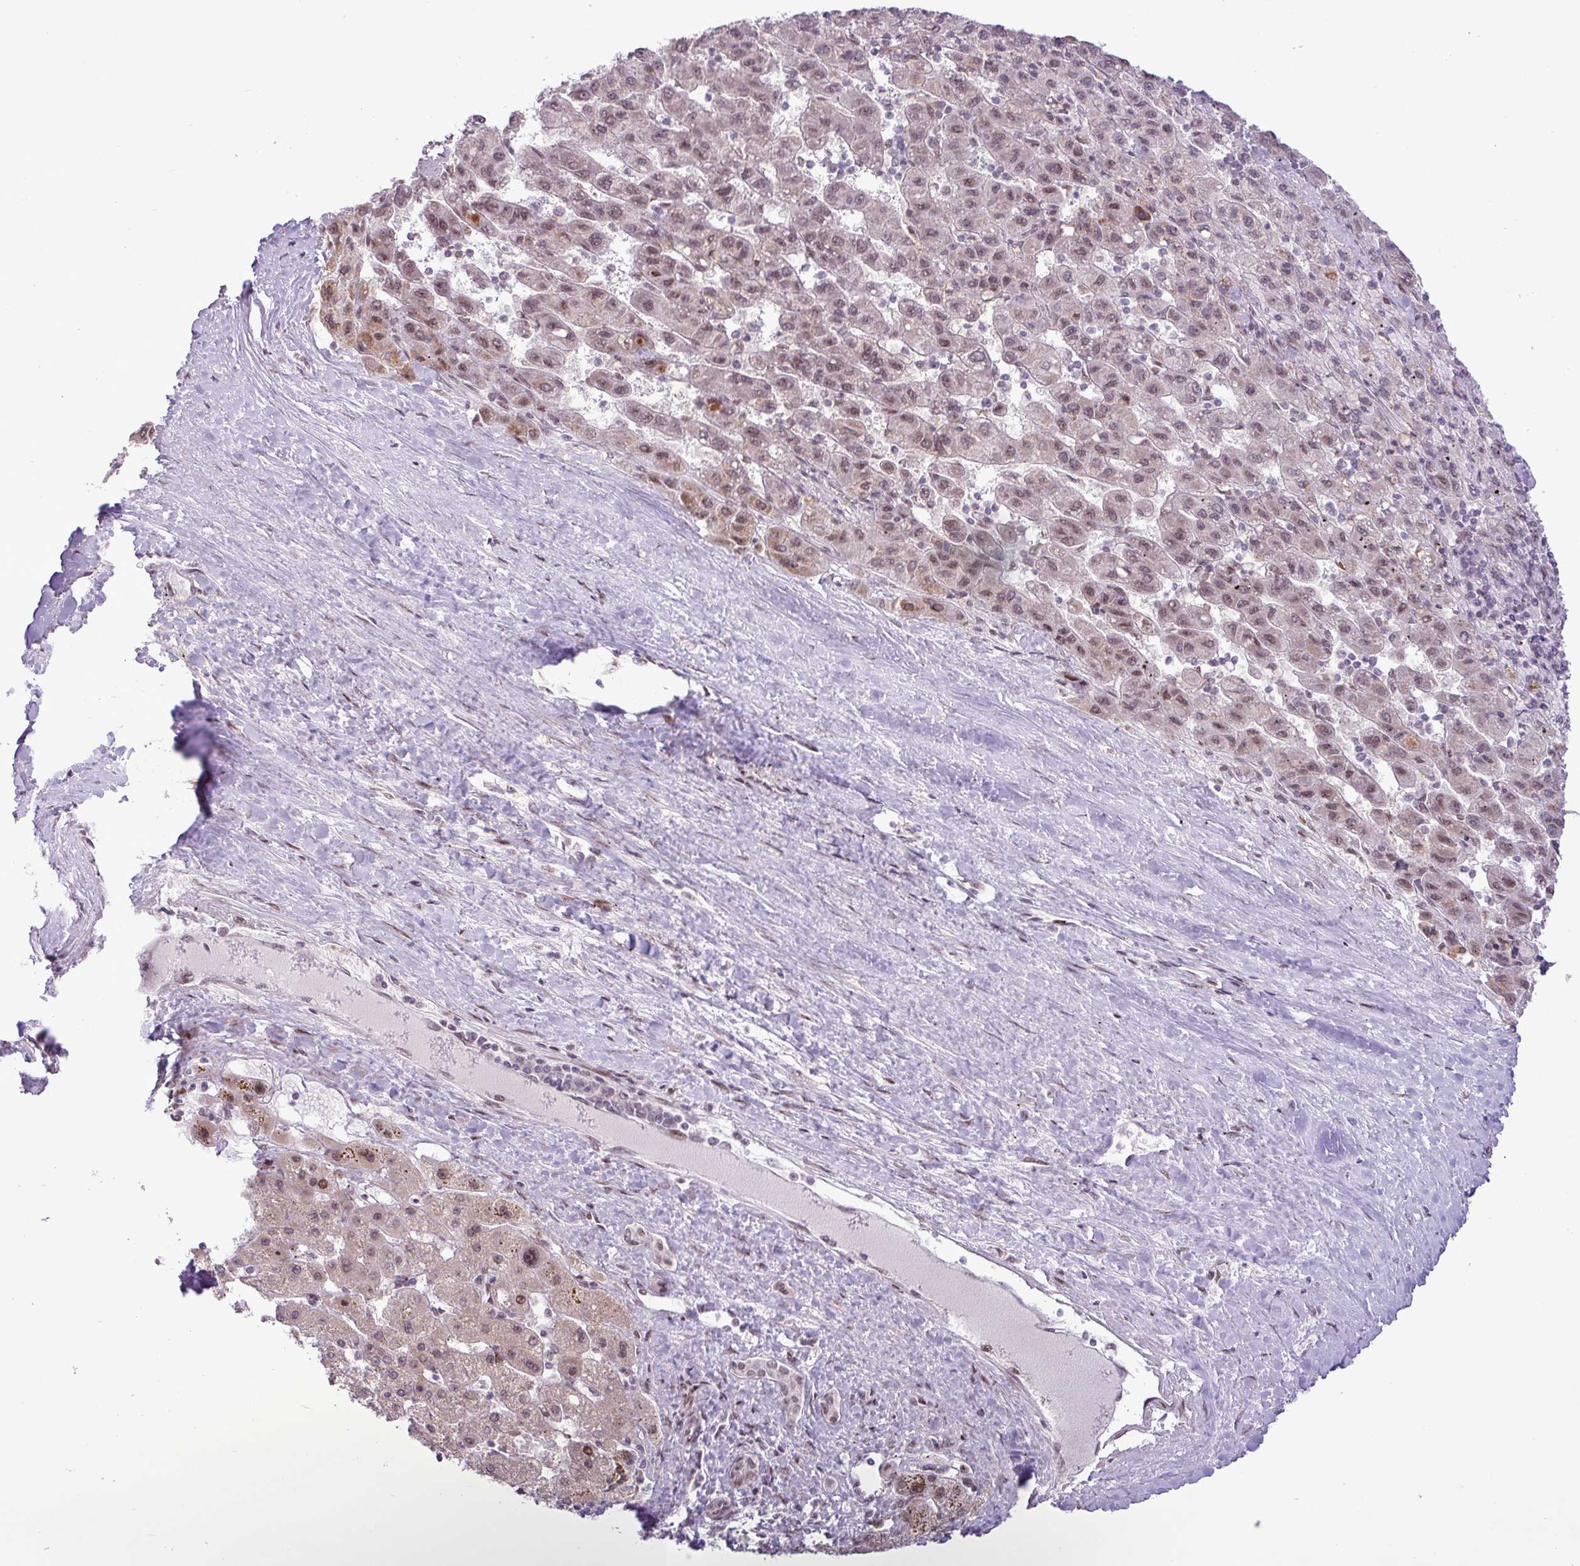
{"staining": {"intensity": "weak", "quantity": "25%-75%", "location": "nuclear"}, "tissue": "liver cancer", "cell_type": "Tumor cells", "image_type": "cancer", "snomed": [{"axis": "morphology", "description": "Carcinoma, Hepatocellular, NOS"}, {"axis": "topography", "description": "Liver"}], "caption": "Immunohistochemical staining of liver cancer (hepatocellular carcinoma) reveals weak nuclear protein staining in about 25%-75% of tumor cells. The protein is stained brown, and the nuclei are stained in blue (DAB IHC with brightfield microscopy, high magnification).", "gene": "ZNF354A", "patient": {"sex": "female", "age": 82}}